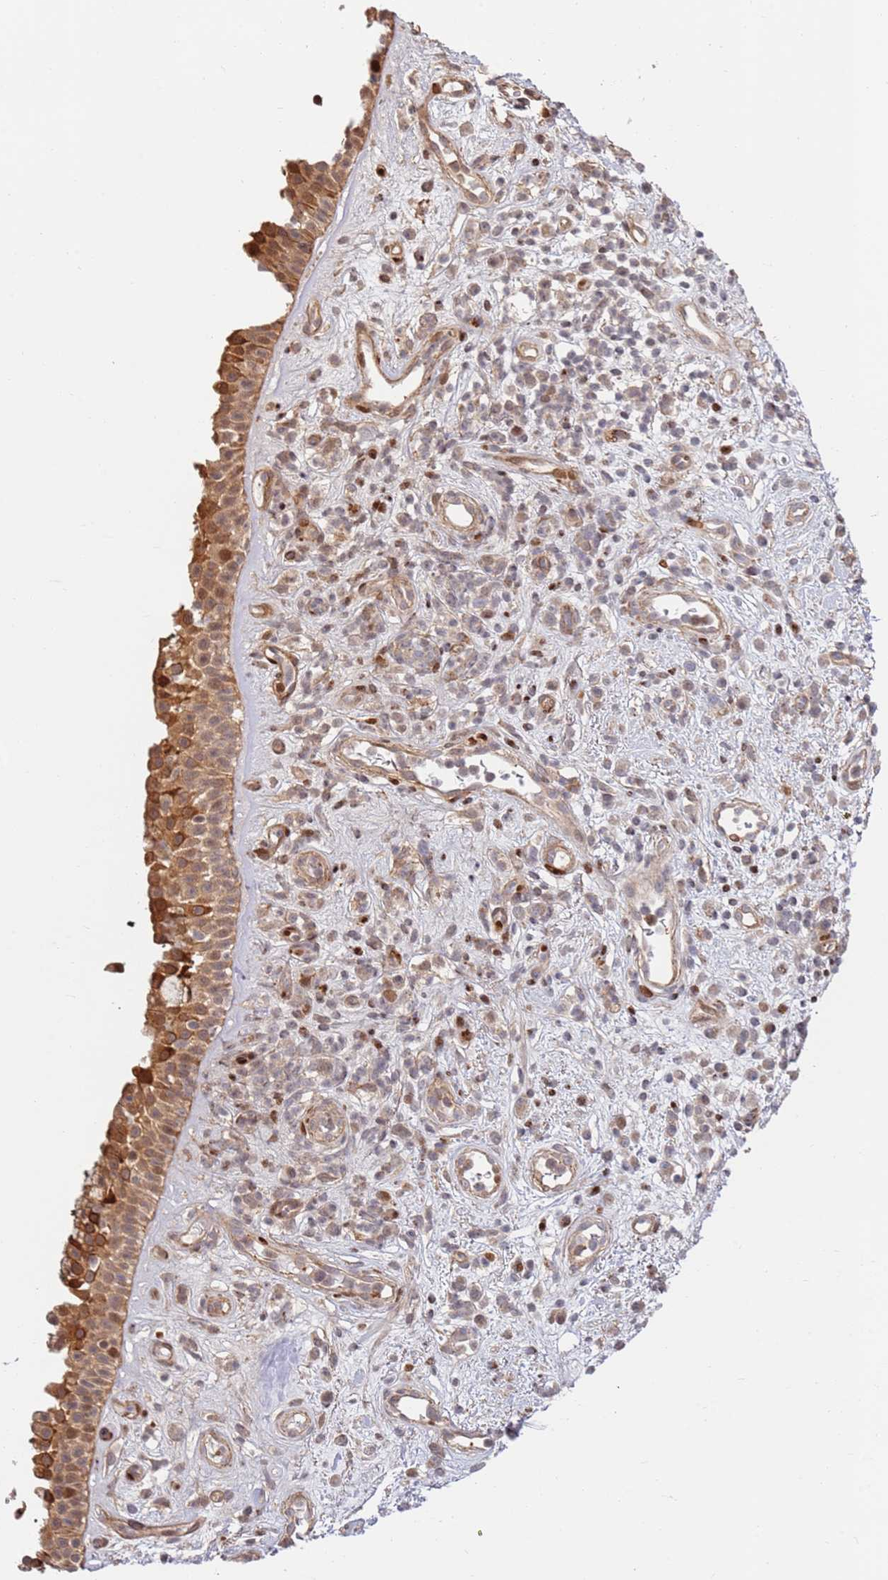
{"staining": {"intensity": "strong", "quantity": ">75%", "location": "cytoplasmic/membranous,nuclear"}, "tissue": "nasopharynx", "cell_type": "Respiratory epithelial cells", "image_type": "normal", "snomed": [{"axis": "morphology", "description": "Normal tissue, NOS"}, {"axis": "morphology", "description": "Squamous cell carcinoma, NOS"}, {"axis": "topography", "description": "Nasopharynx"}, {"axis": "topography", "description": "Head-Neck"}], "caption": "This image exhibits immunohistochemistry (IHC) staining of unremarkable nasopharynx, with high strong cytoplasmic/membranous,nuclear staining in about >75% of respiratory epithelial cells.", "gene": "TMEM233", "patient": {"sex": "male", "age": 85}}